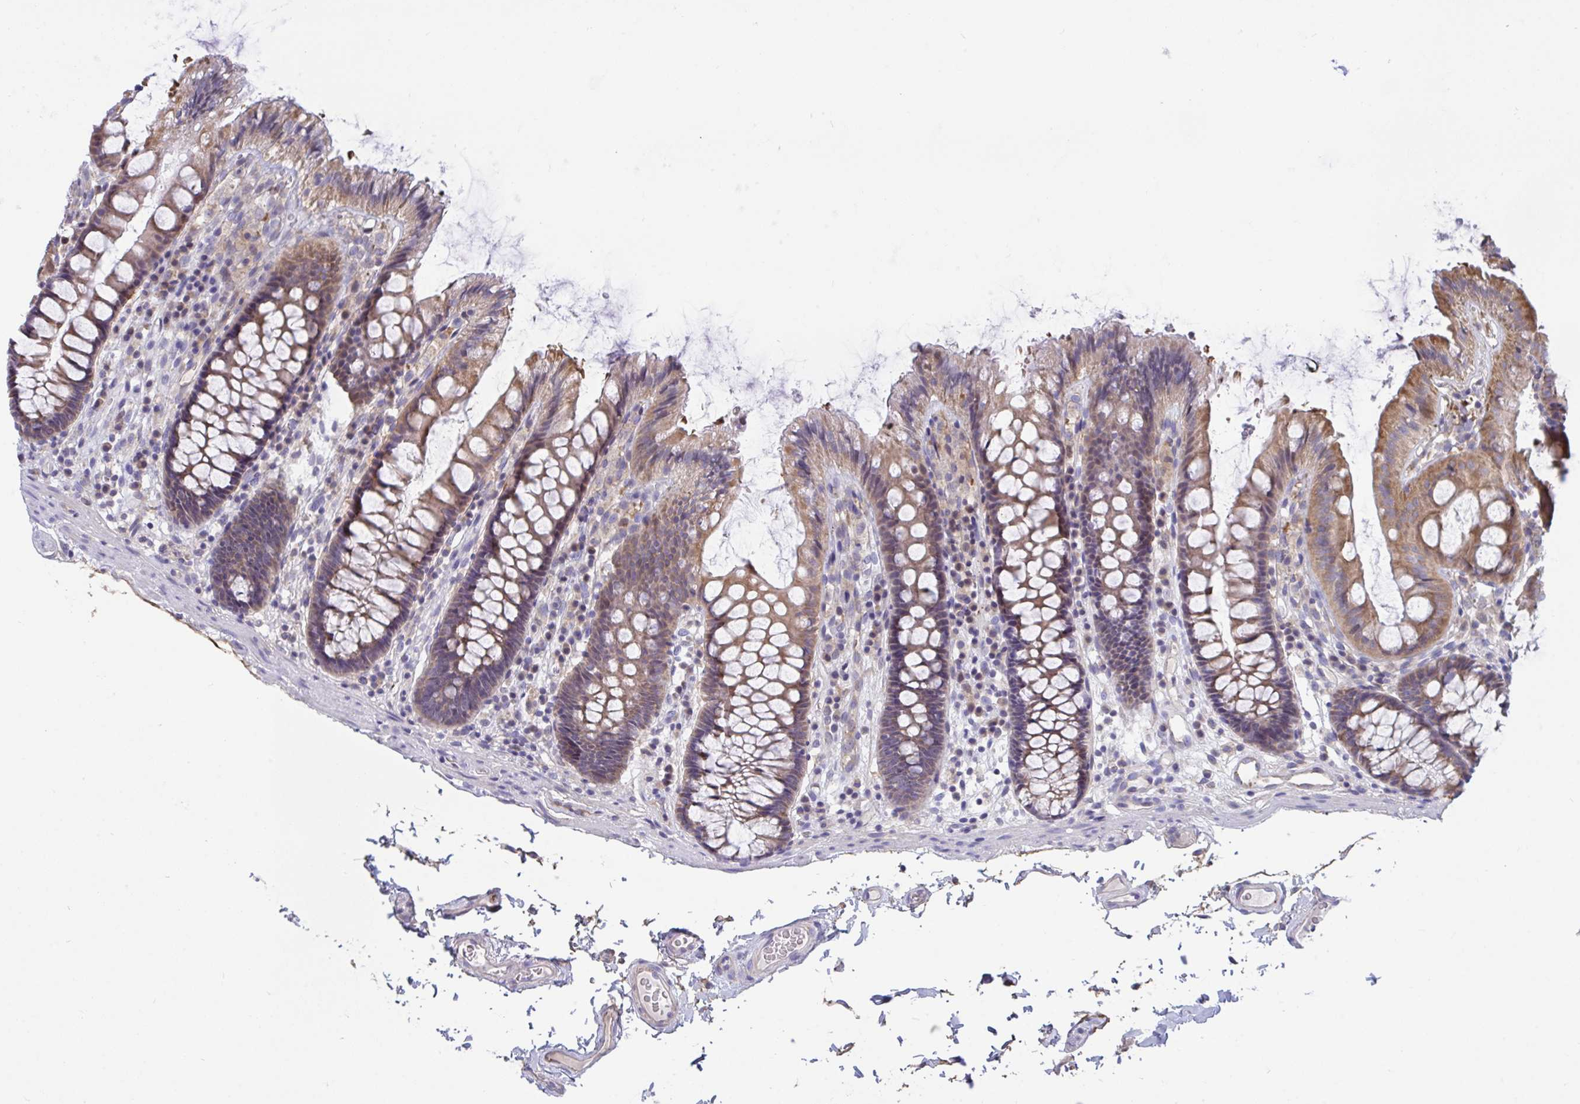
{"staining": {"intensity": "moderate", "quantity": "25%-75%", "location": "cytoplasmic/membranous"}, "tissue": "colon", "cell_type": "Endothelial cells", "image_type": "normal", "snomed": [{"axis": "morphology", "description": "Normal tissue, NOS"}, {"axis": "topography", "description": "Colon"}], "caption": "Protein analysis of benign colon reveals moderate cytoplasmic/membranous positivity in about 25%-75% of endothelial cells.", "gene": "IL37", "patient": {"sex": "male", "age": 84}}